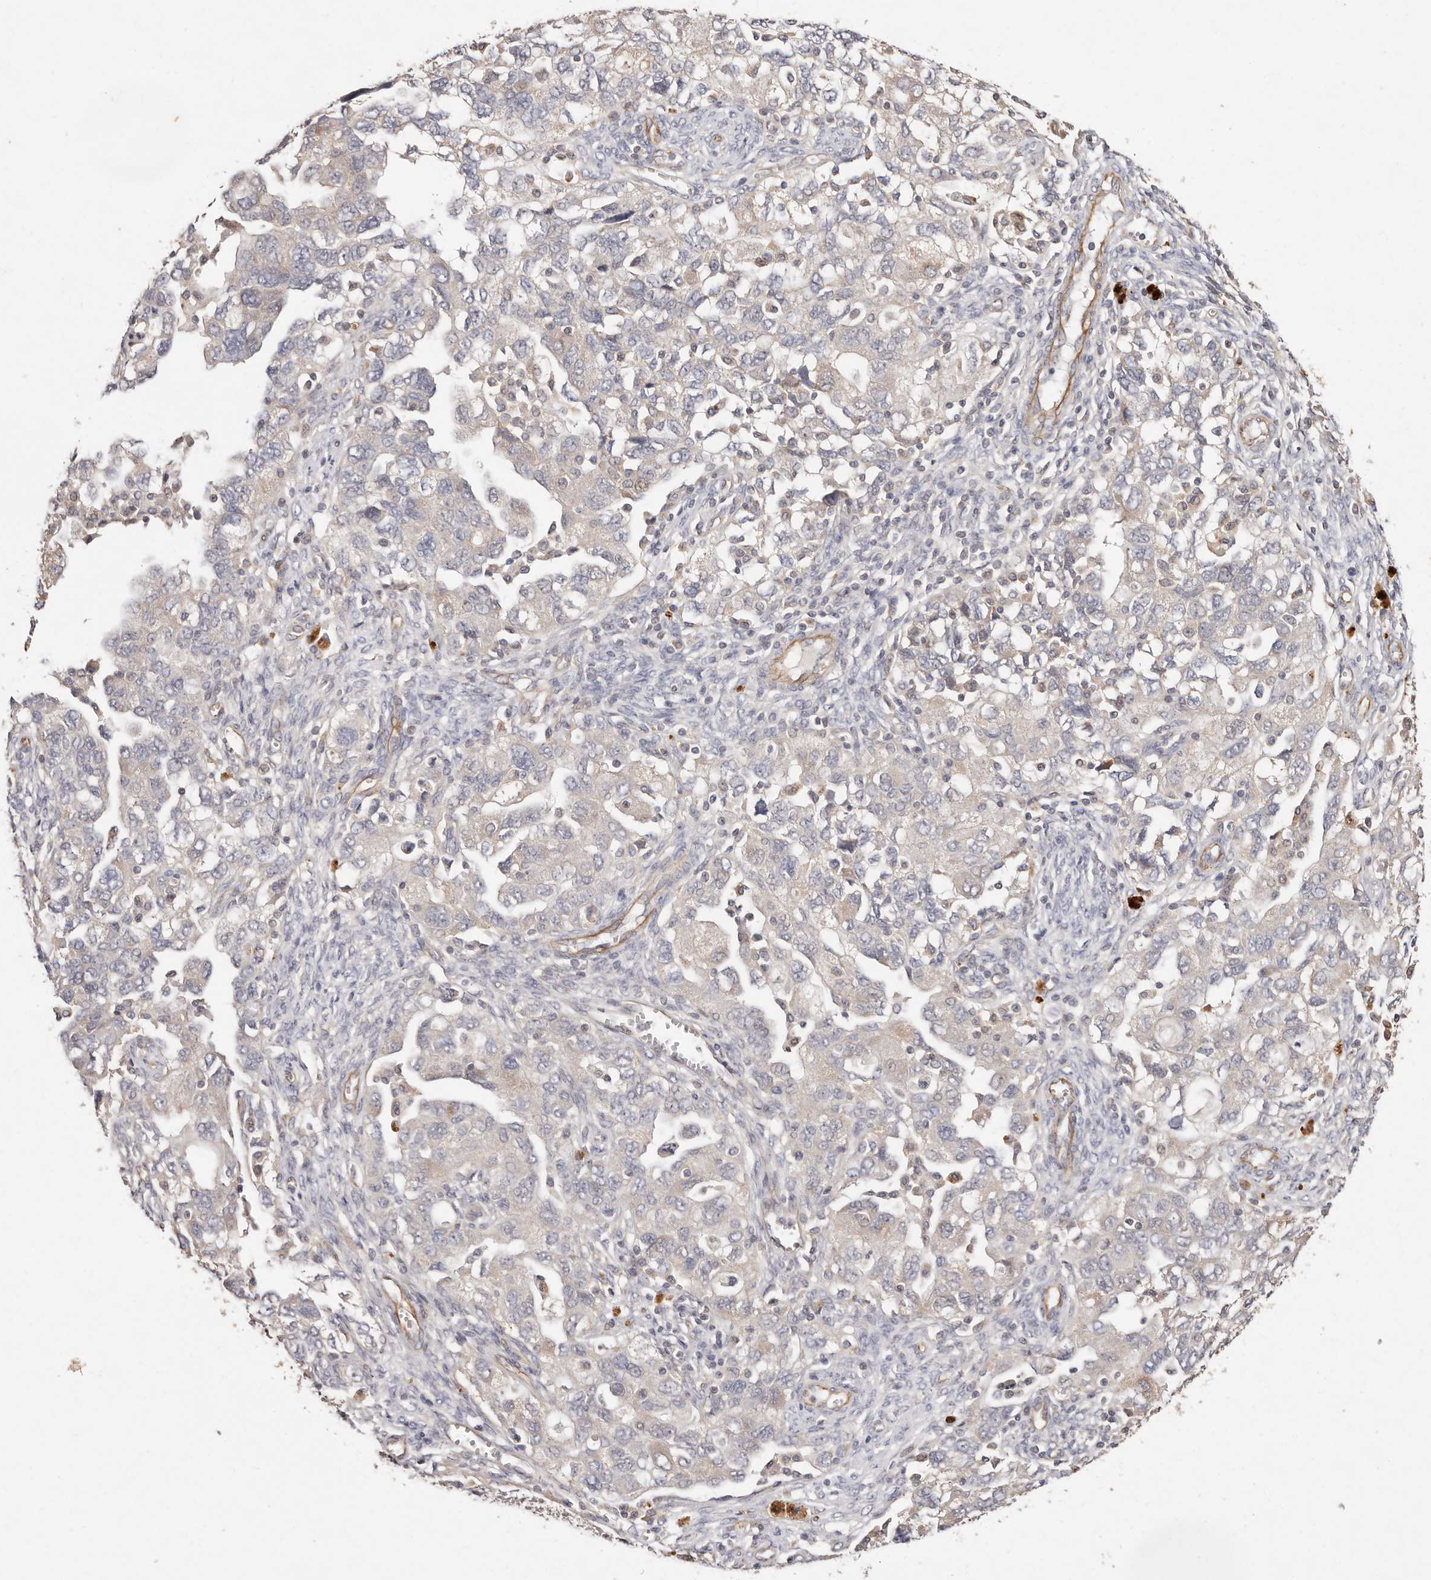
{"staining": {"intensity": "negative", "quantity": "none", "location": "none"}, "tissue": "ovarian cancer", "cell_type": "Tumor cells", "image_type": "cancer", "snomed": [{"axis": "morphology", "description": "Carcinoma, NOS"}, {"axis": "morphology", "description": "Cystadenocarcinoma, serous, NOS"}, {"axis": "topography", "description": "Ovary"}], "caption": "DAB (3,3'-diaminobenzidine) immunohistochemical staining of ovarian serous cystadenocarcinoma shows no significant positivity in tumor cells.", "gene": "THBS3", "patient": {"sex": "female", "age": 69}}